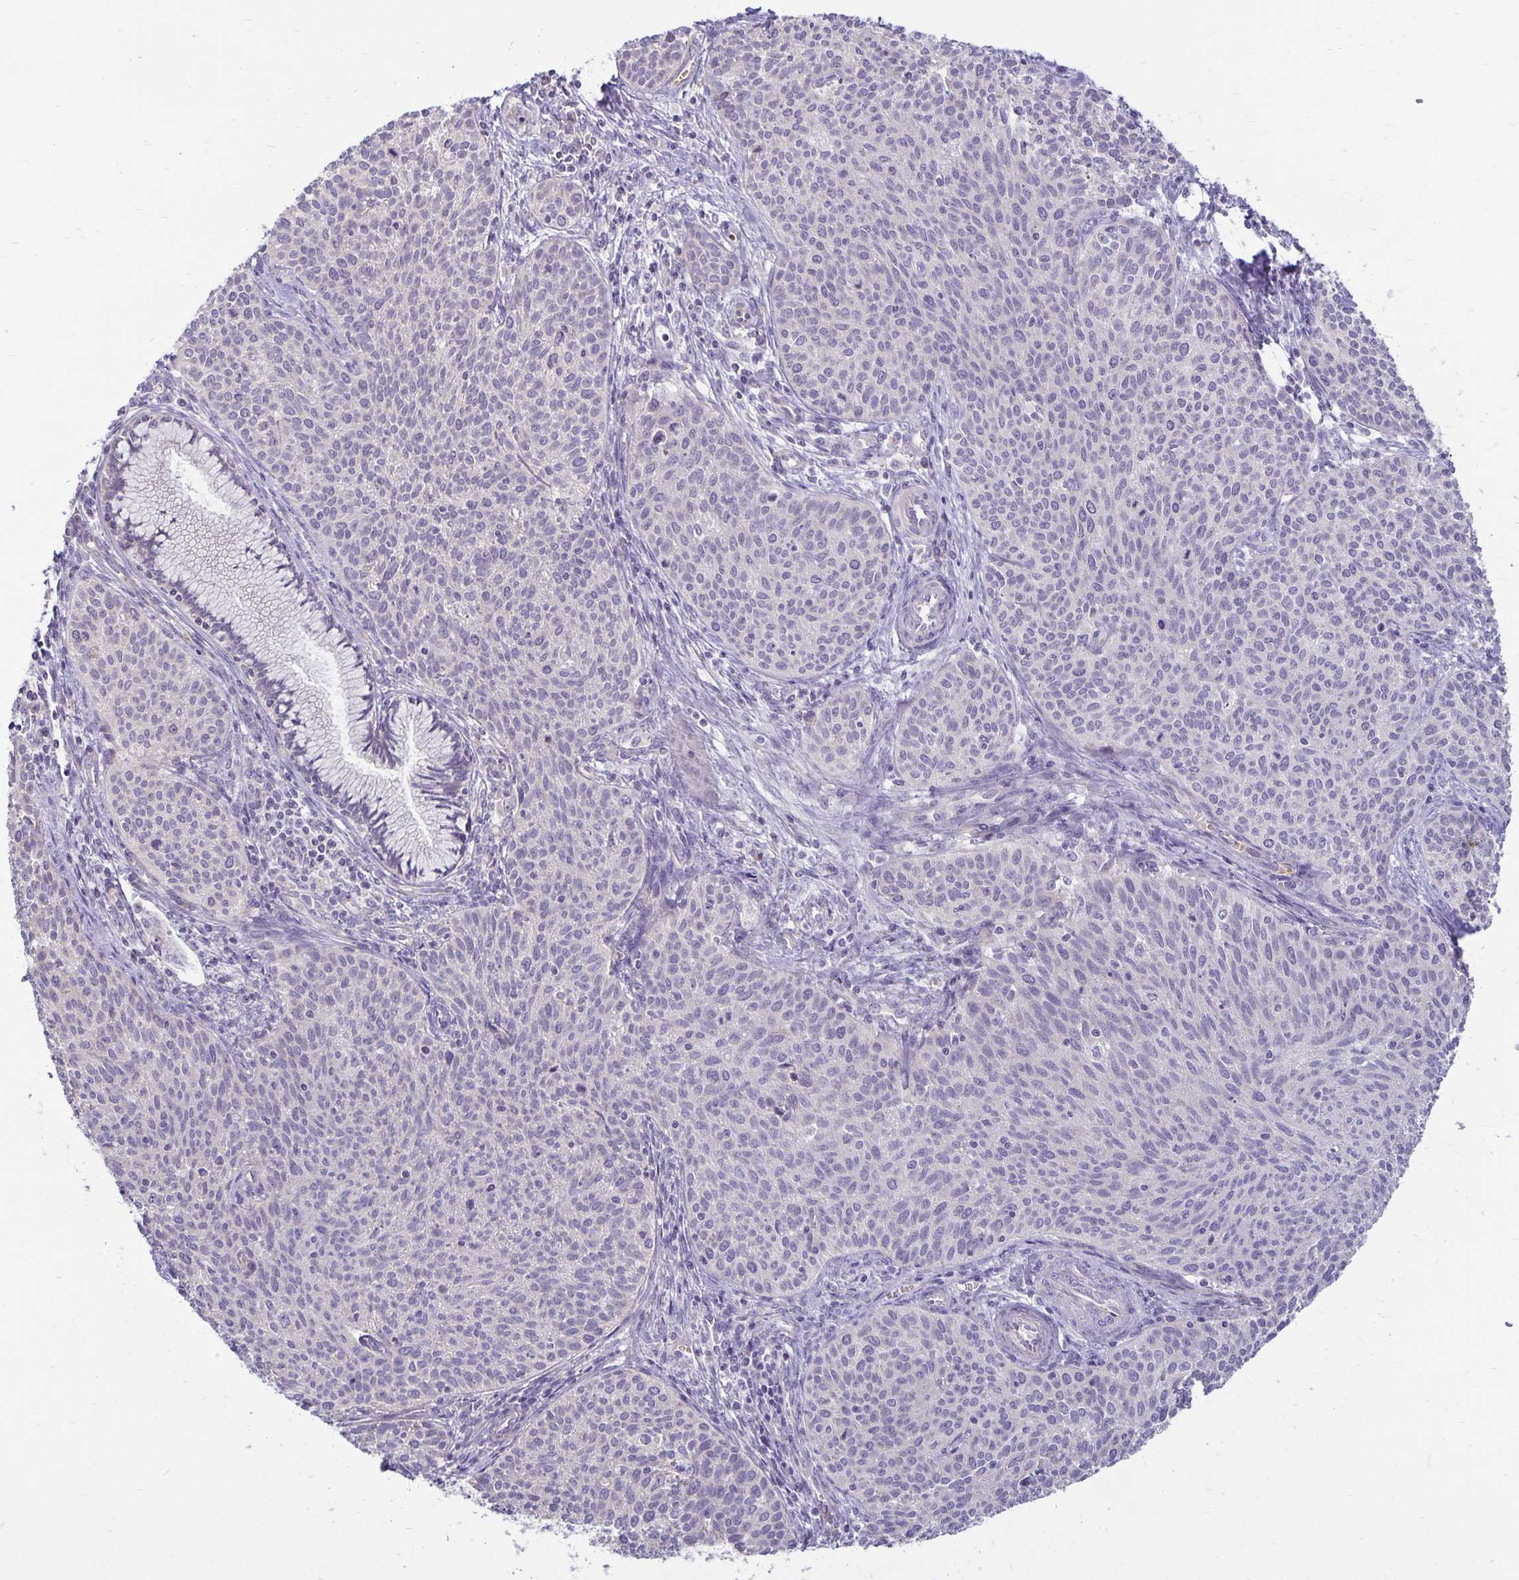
{"staining": {"intensity": "negative", "quantity": "none", "location": "none"}, "tissue": "cervical cancer", "cell_type": "Tumor cells", "image_type": "cancer", "snomed": [{"axis": "morphology", "description": "Squamous cell carcinoma, NOS"}, {"axis": "topography", "description": "Cervix"}], "caption": "Image shows no significant protein staining in tumor cells of squamous cell carcinoma (cervical).", "gene": "FN3K", "patient": {"sex": "female", "age": 38}}